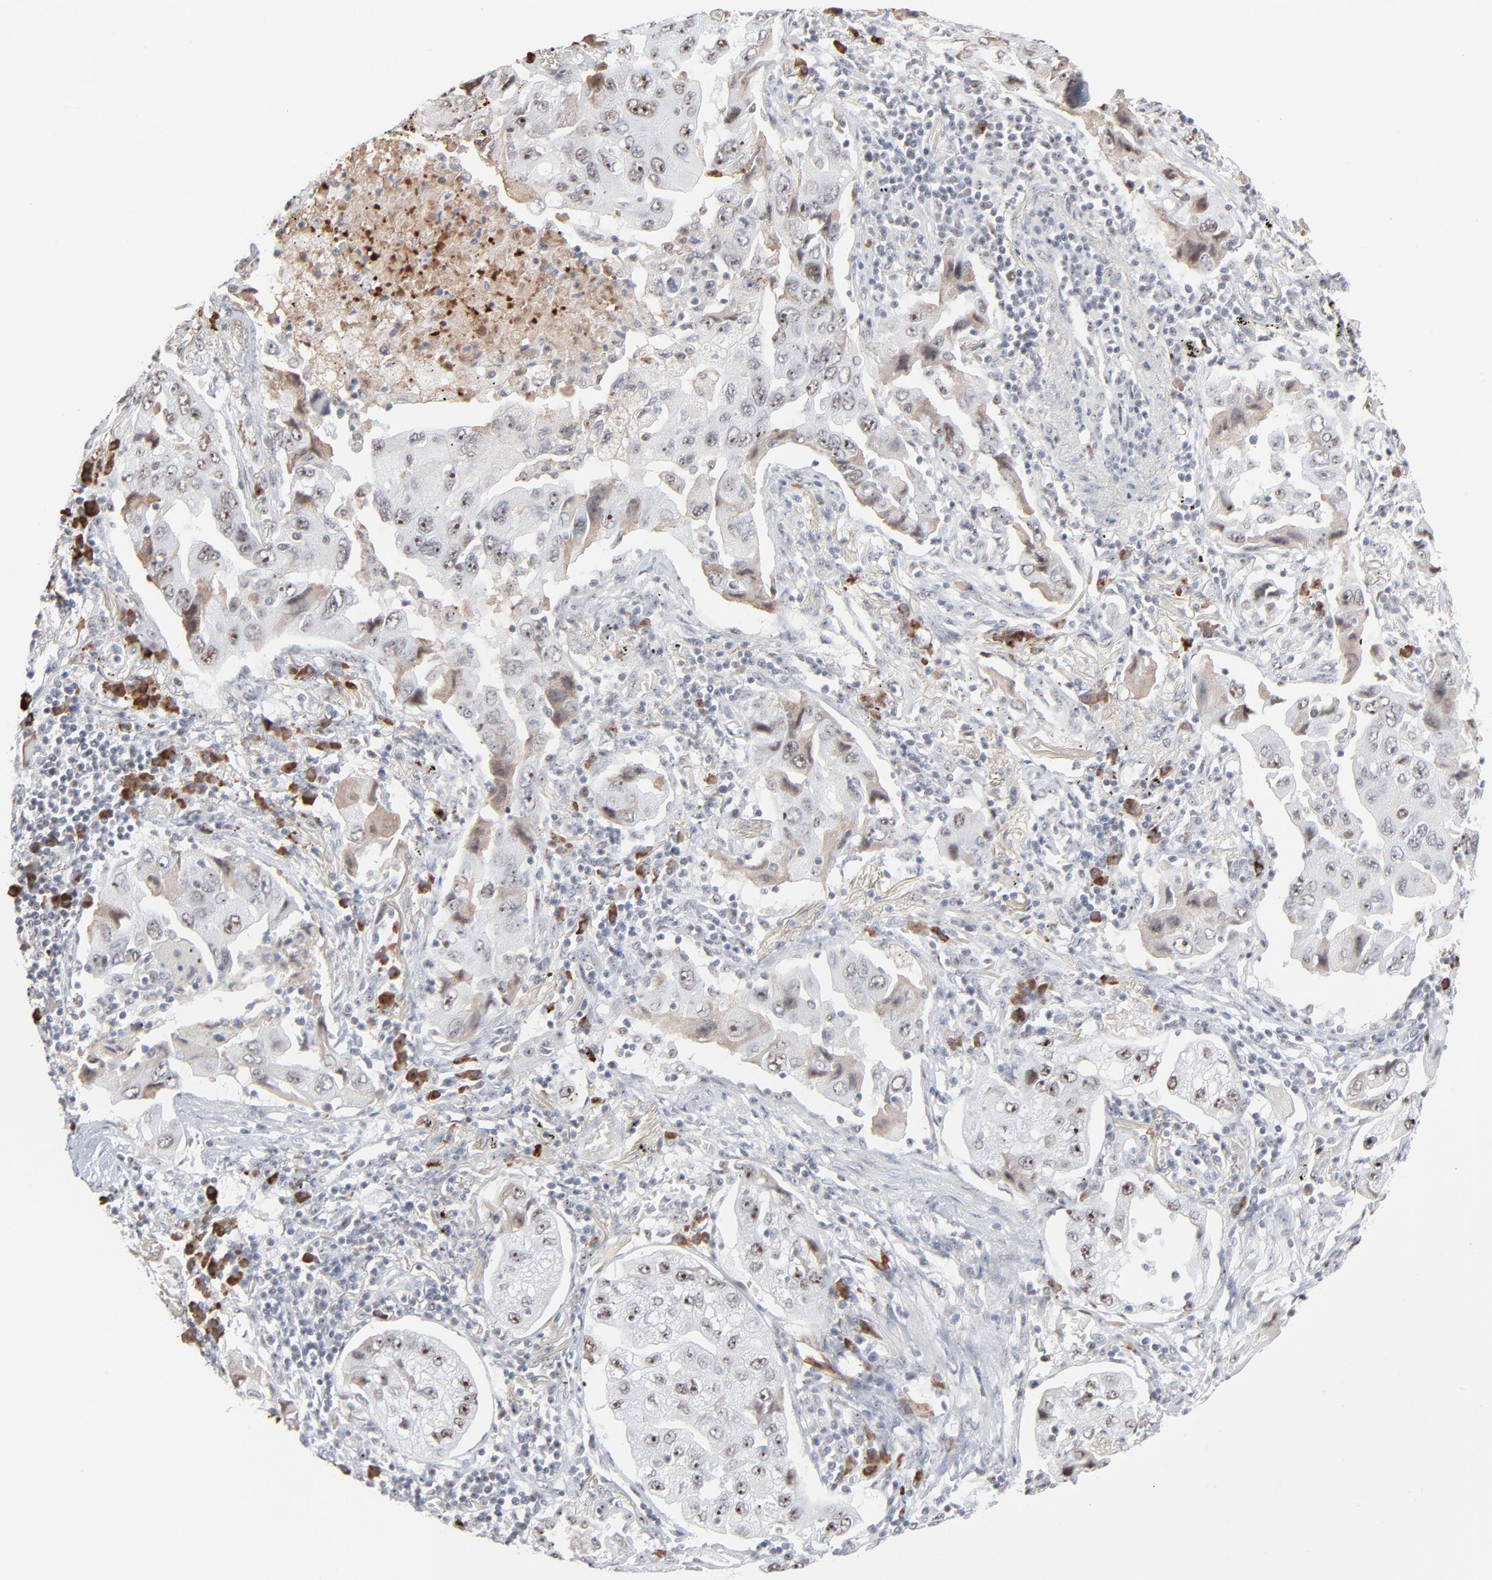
{"staining": {"intensity": "moderate", "quantity": "25%-75%", "location": "nuclear"}, "tissue": "lung cancer", "cell_type": "Tumor cells", "image_type": "cancer", "snomed": [{"axis": "morphology", "description": "Adenocarcinoma, NOS"}, {"axis": "topography", "description": "Lung"}], "caption": "The image shows immunohistochemical staining of lung cancer (adenocarcinoma). There is moderate nuclear staining is seen in approximately 25%-75% of tumor cells.", "gene": "MPHOSPH6", "patient": {"sex": "female", "age": 65}}